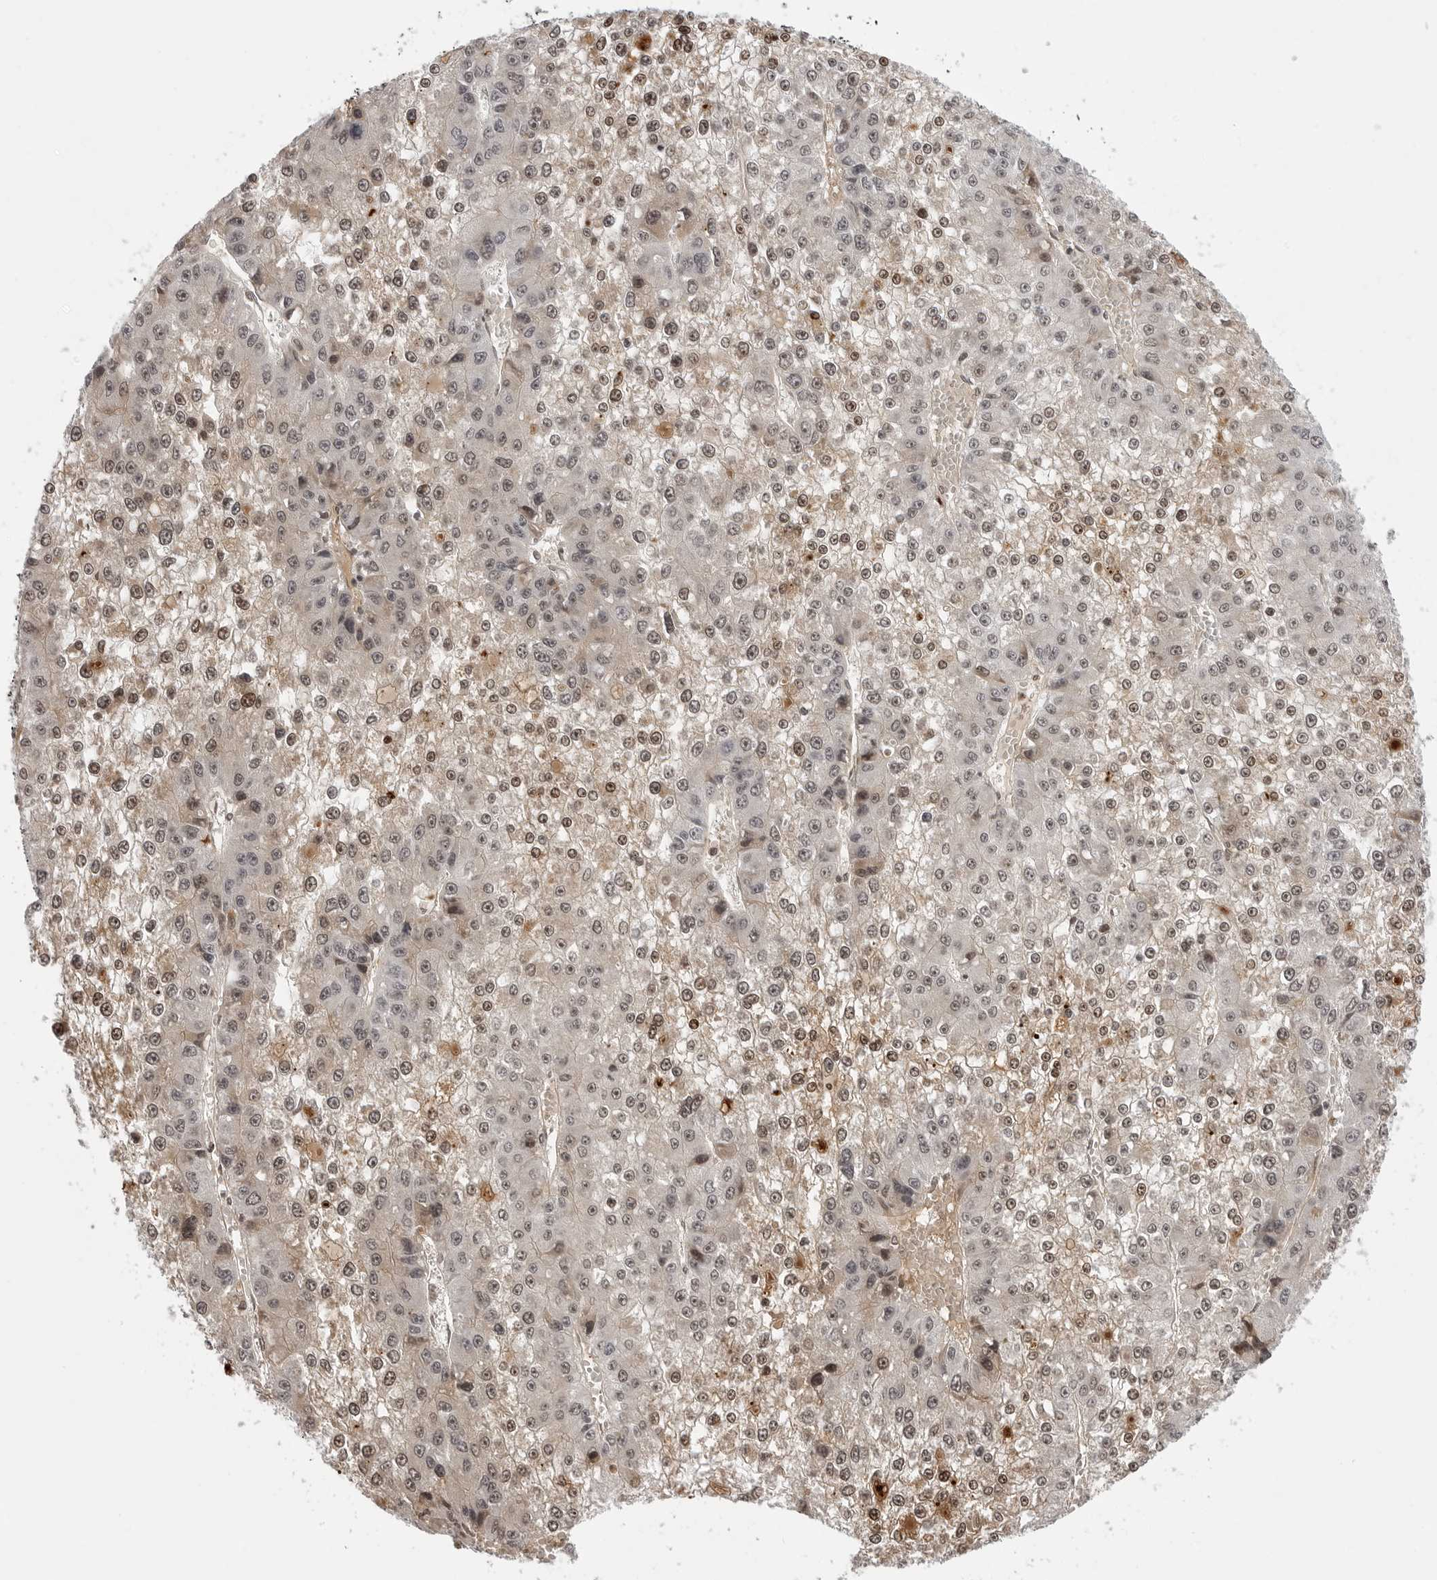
{"staining": {"intensity": "moderate", "quantity": "25%-75%", "location": "nuclear"}, "tissue": "liver cancer", "cell_type": "Tumor cells", "image_type": "cancer", "snomed": [{"axis": "morphology", "description": "Carcinoma, Hepatocellular, NOS"}, {"axis": "topography", "description": "Liver"}], "caption": "Protein expression analysis of liver hepatocellular carcinoma shows moderate nuclear positivity in about 25%-75% of tumor cells. (Brightfield microscopy of DAB IHC at high magnification).", "gene": "PHF3", "patient": {"sex": "female", "age": 73}}